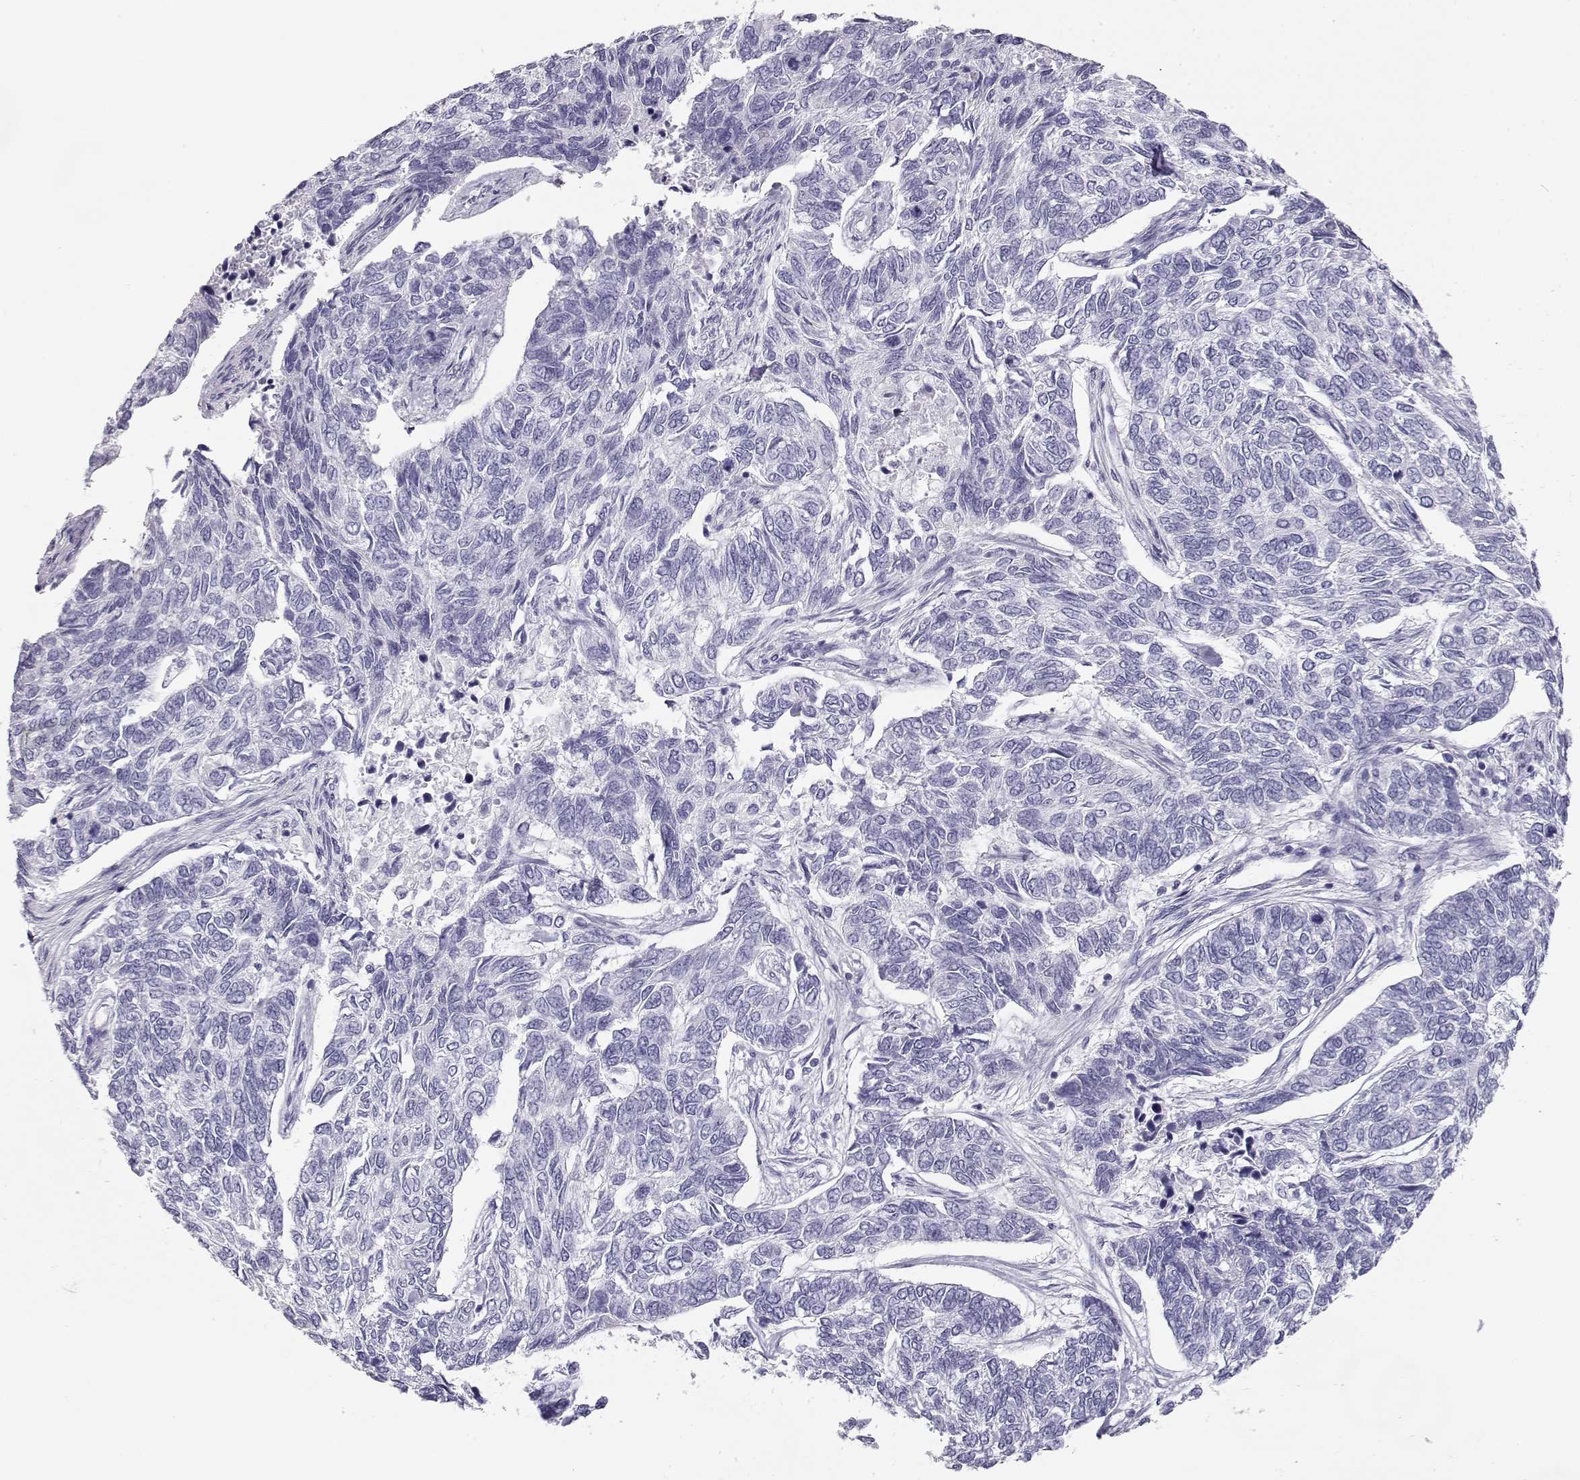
{"staining": {"intensity": "negative", "quantity": "none", "location": "none"}, "tissue": "skin cancer", "cell_type": "Tumor cells", "image_type": "cancer", "snomed": [{"axis": "morphology", "description": "Basal cell carcinoma"}, {"axis": "topography", "description": "Skin"}], "caption": "A micrograph of human skin cancer is negative for staining in tumor cells.", "gene": "TKTL1", "patient": {"sex": "female", "age": 65}}